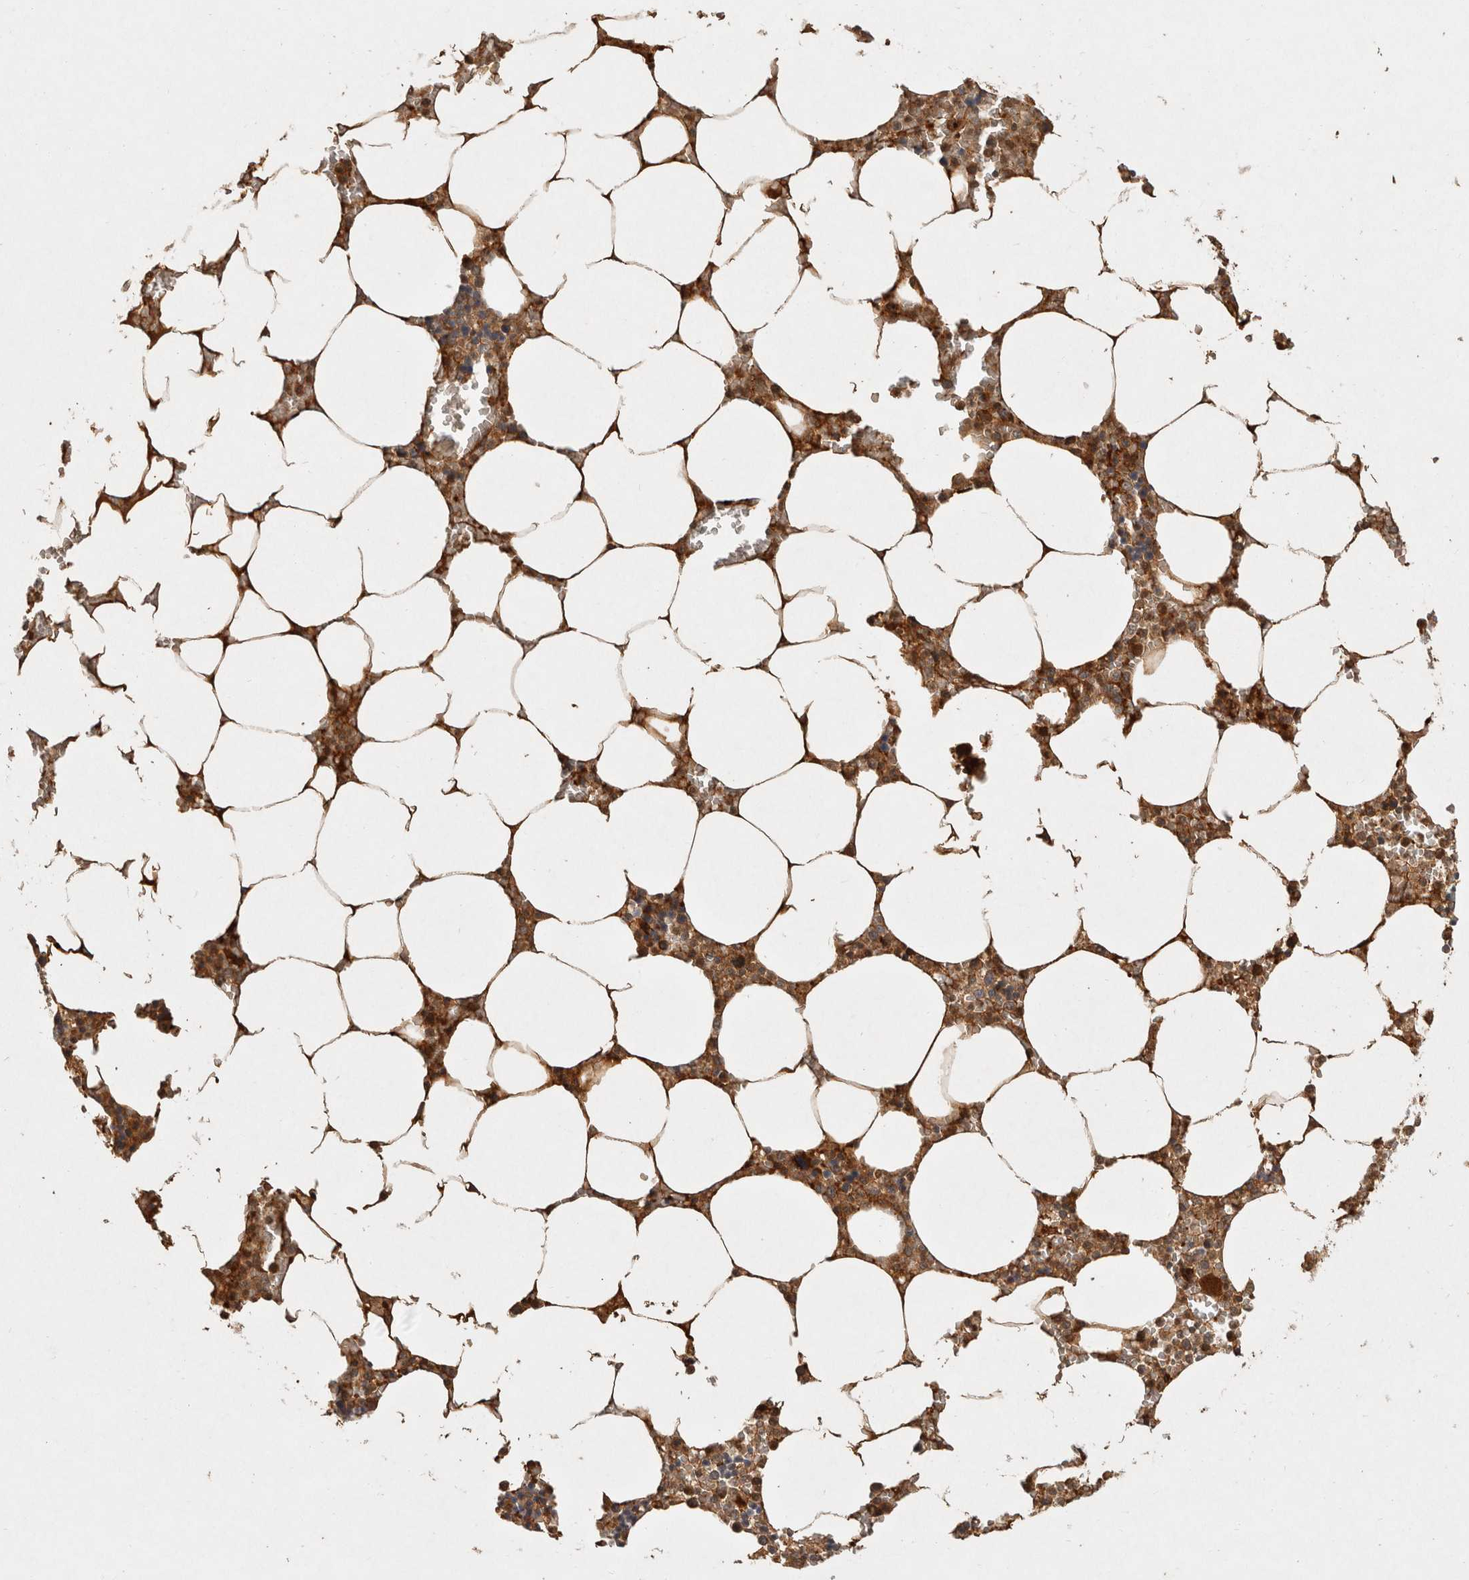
{"staining": {"intensity": "moderate", "quantity": ">75%", "location": "cytoplasmic/membranous"}, "tissue": "bone marrow", "cell_type": "Hematopoietic cells", "image_type": "normal", "snomed": [{"axis": "morphology", "description": "Normal tissue, NOS"}, {"axis": "topography", "description": "Bone marrow"}], "caption": "An IHC image of unremarkable tissue is shown. Protein staining in brown highlights moderate cytoplasmic/membranous positivity in bone marrow within hematopoietic cells.", "gene": "CAMSAP2", "patient": {"sex": "male", "age": 70}}